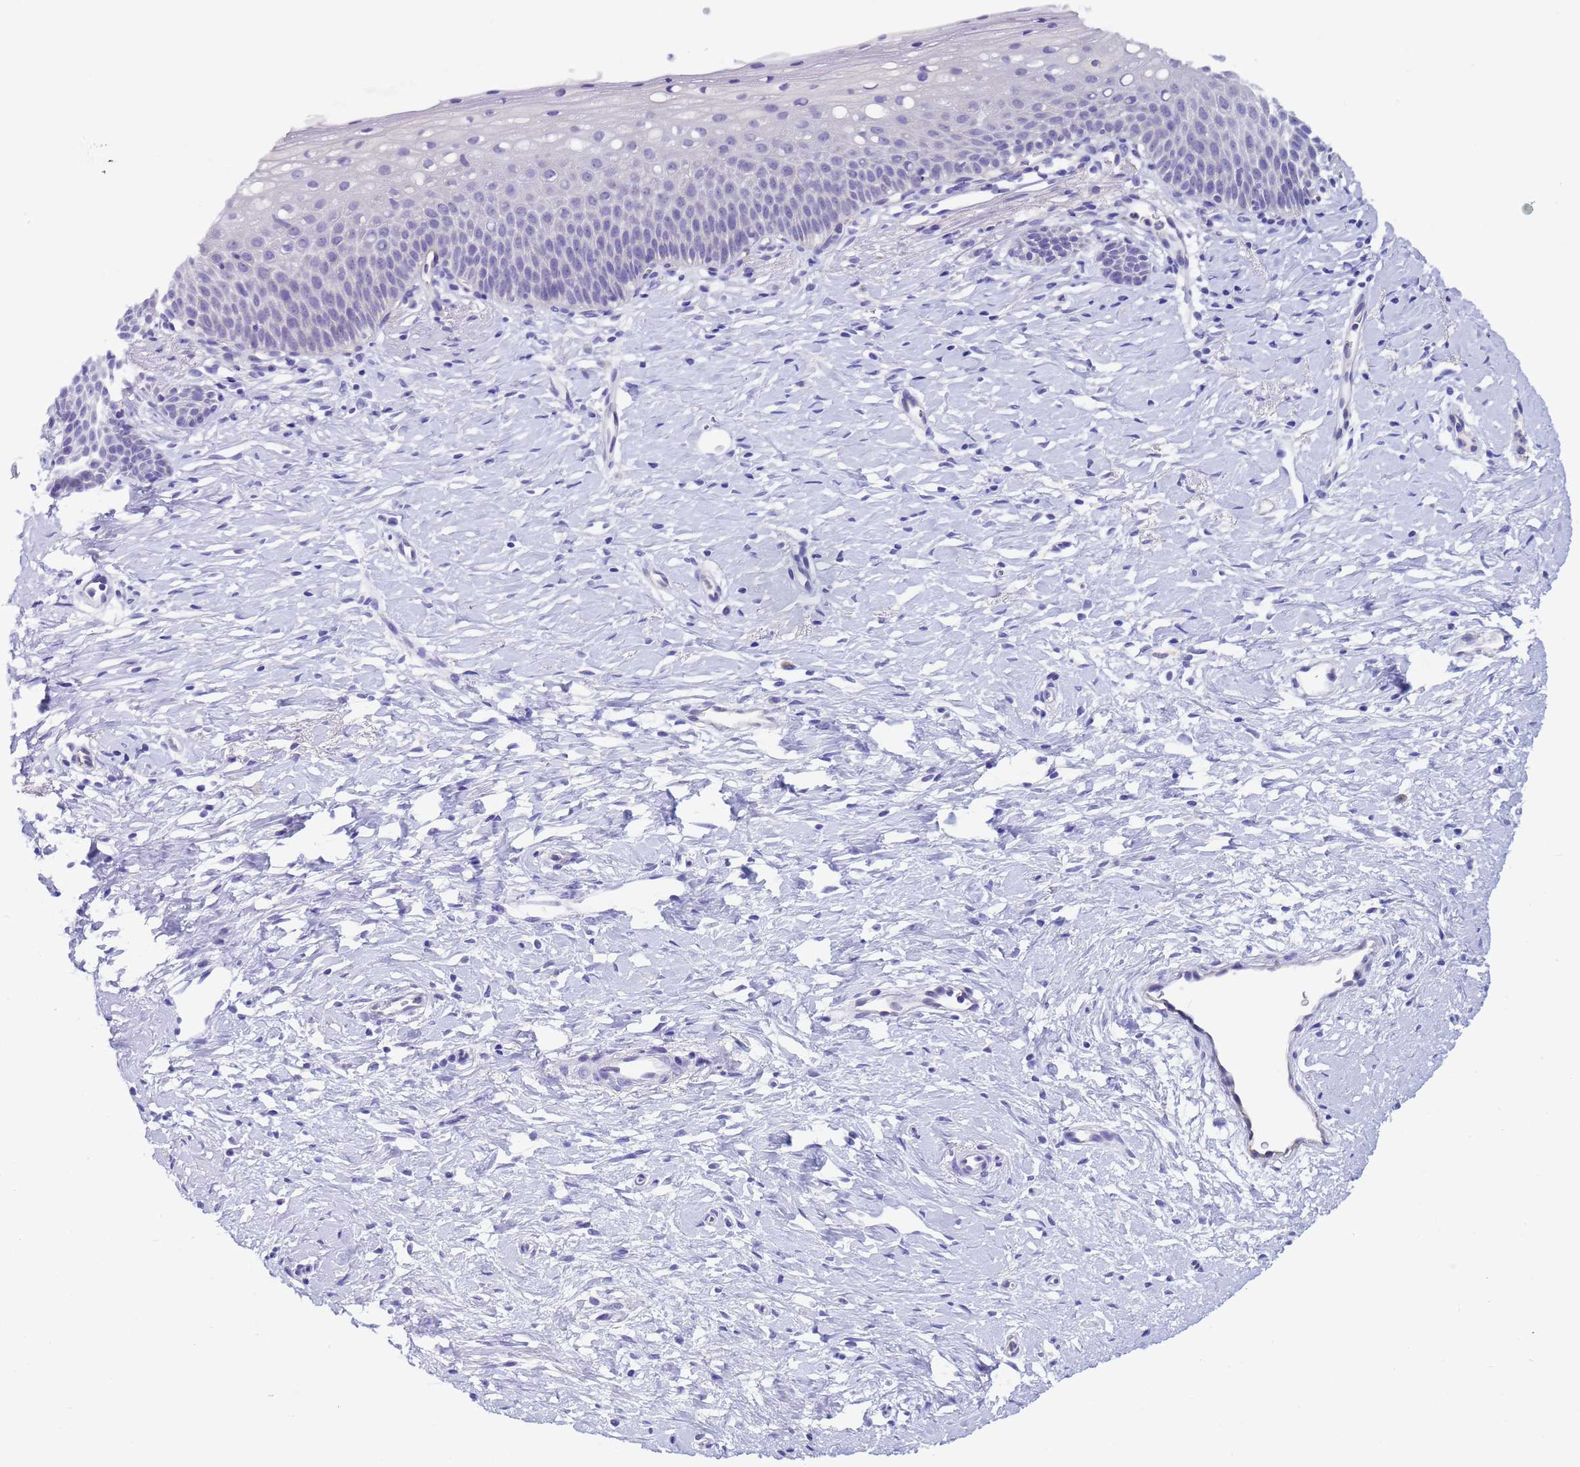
{"staining": {"intensity": "weak", "quantity": "<25%", "location": "cytoplasmic/membranous"}, "tissue": "cervix", "cell_type": "Glandular cells", "image_type": "normal", "snomed": [{"axis": "morphology", "description": "Normal tissue, NOS"}, {"axis": "topography", "description": "Cervix"}], "caption": "This is a image of immunohistochemistry staining of unremarkable cervix, which shows no staining in glandular cells.", "gene": "ZNF248", "patient": {"sex": "female", "age": 36}}